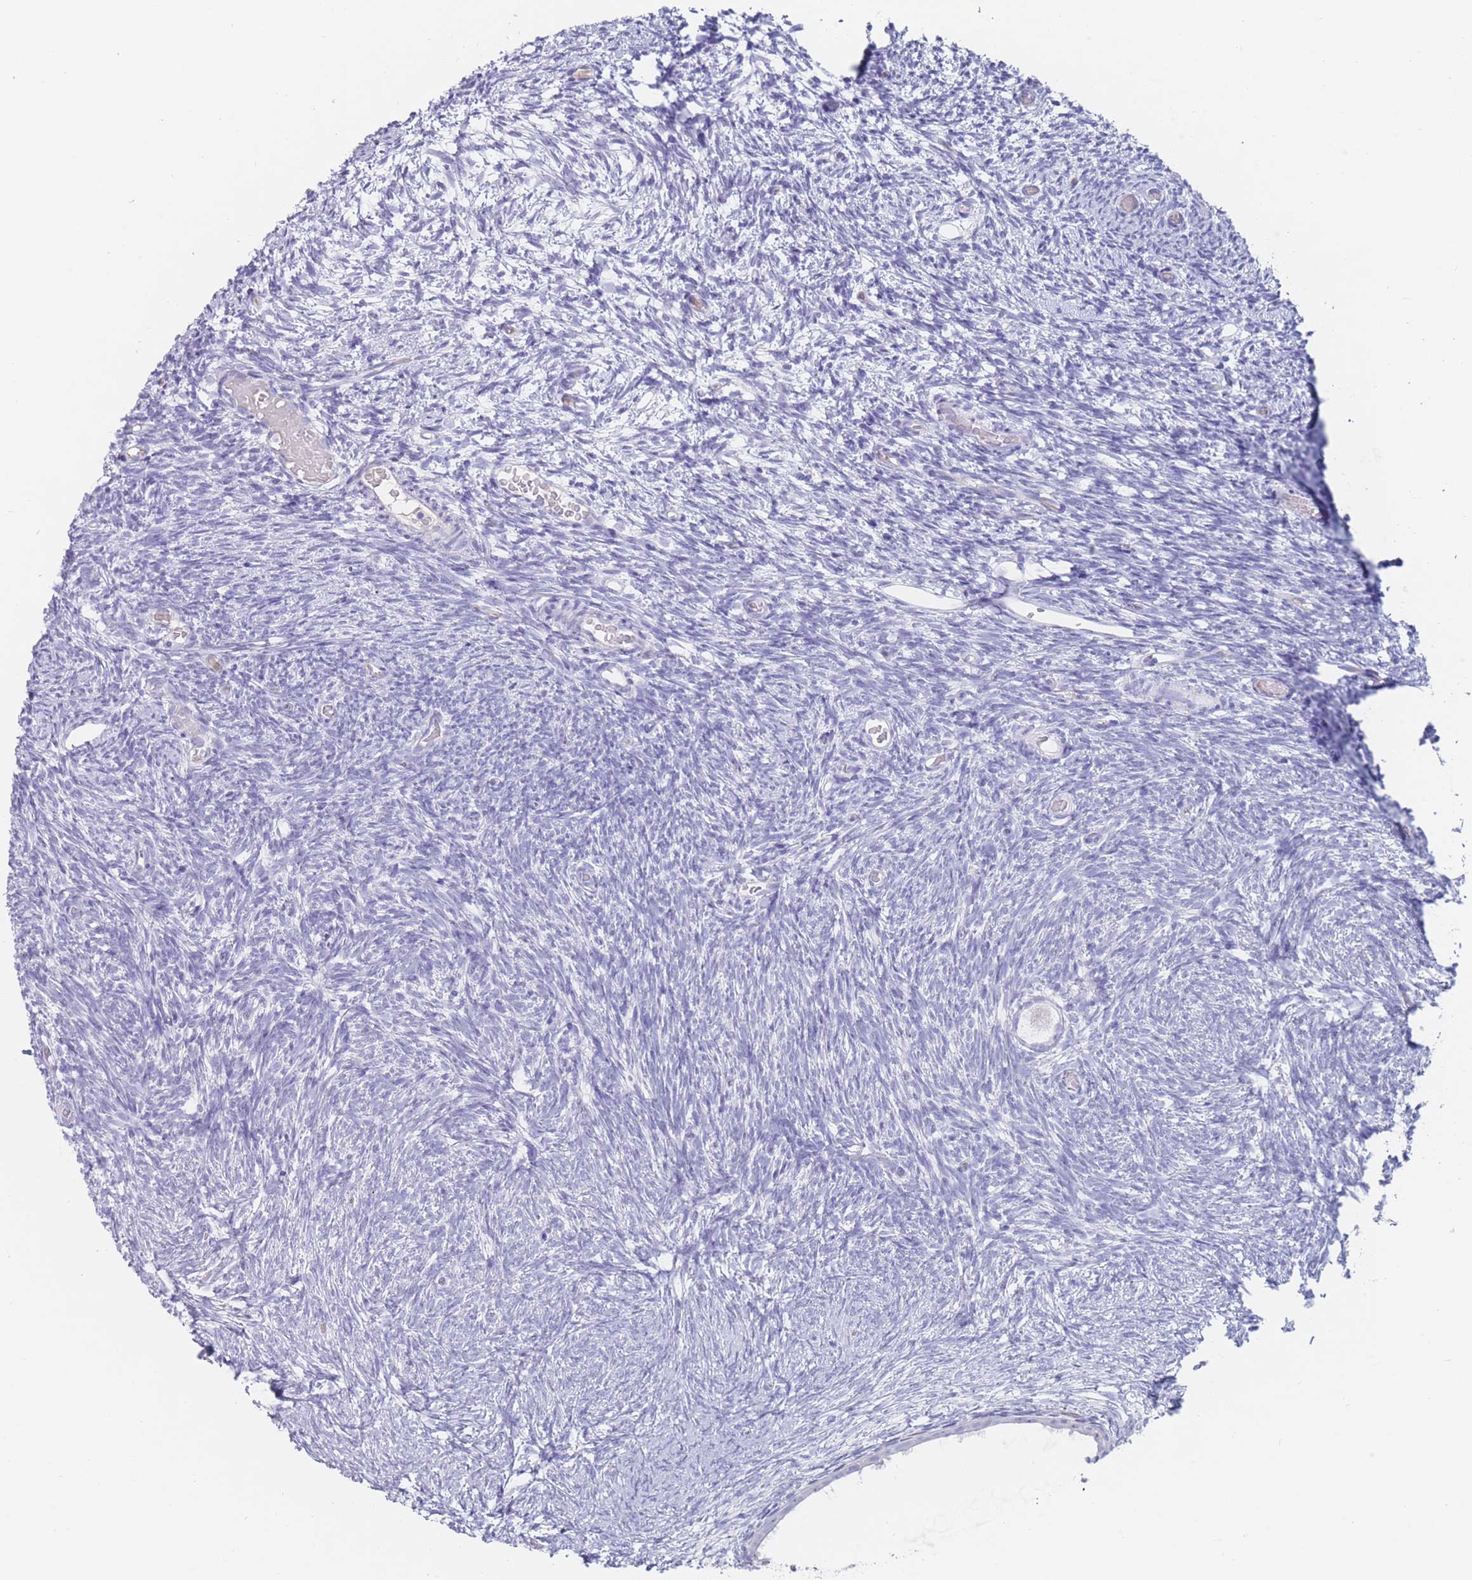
{"staining": {"intensity": "negative", "quantity": "none", "location": "none"}, "tissue": "ovary", "cell_type": "Follicle cells", "image_type": "normal", "snomed": [{"axis": "morphology", "description": "Normal tissue, NOS"}, {"axis": "topography", "description": "Ovary"}], "caption": "Immunohistochemical staining of benign ovary demonstrates no significant staining in follicle cells.", "gene": "ST8SIA5", "patient": {"sex": "female", "age": 39}}